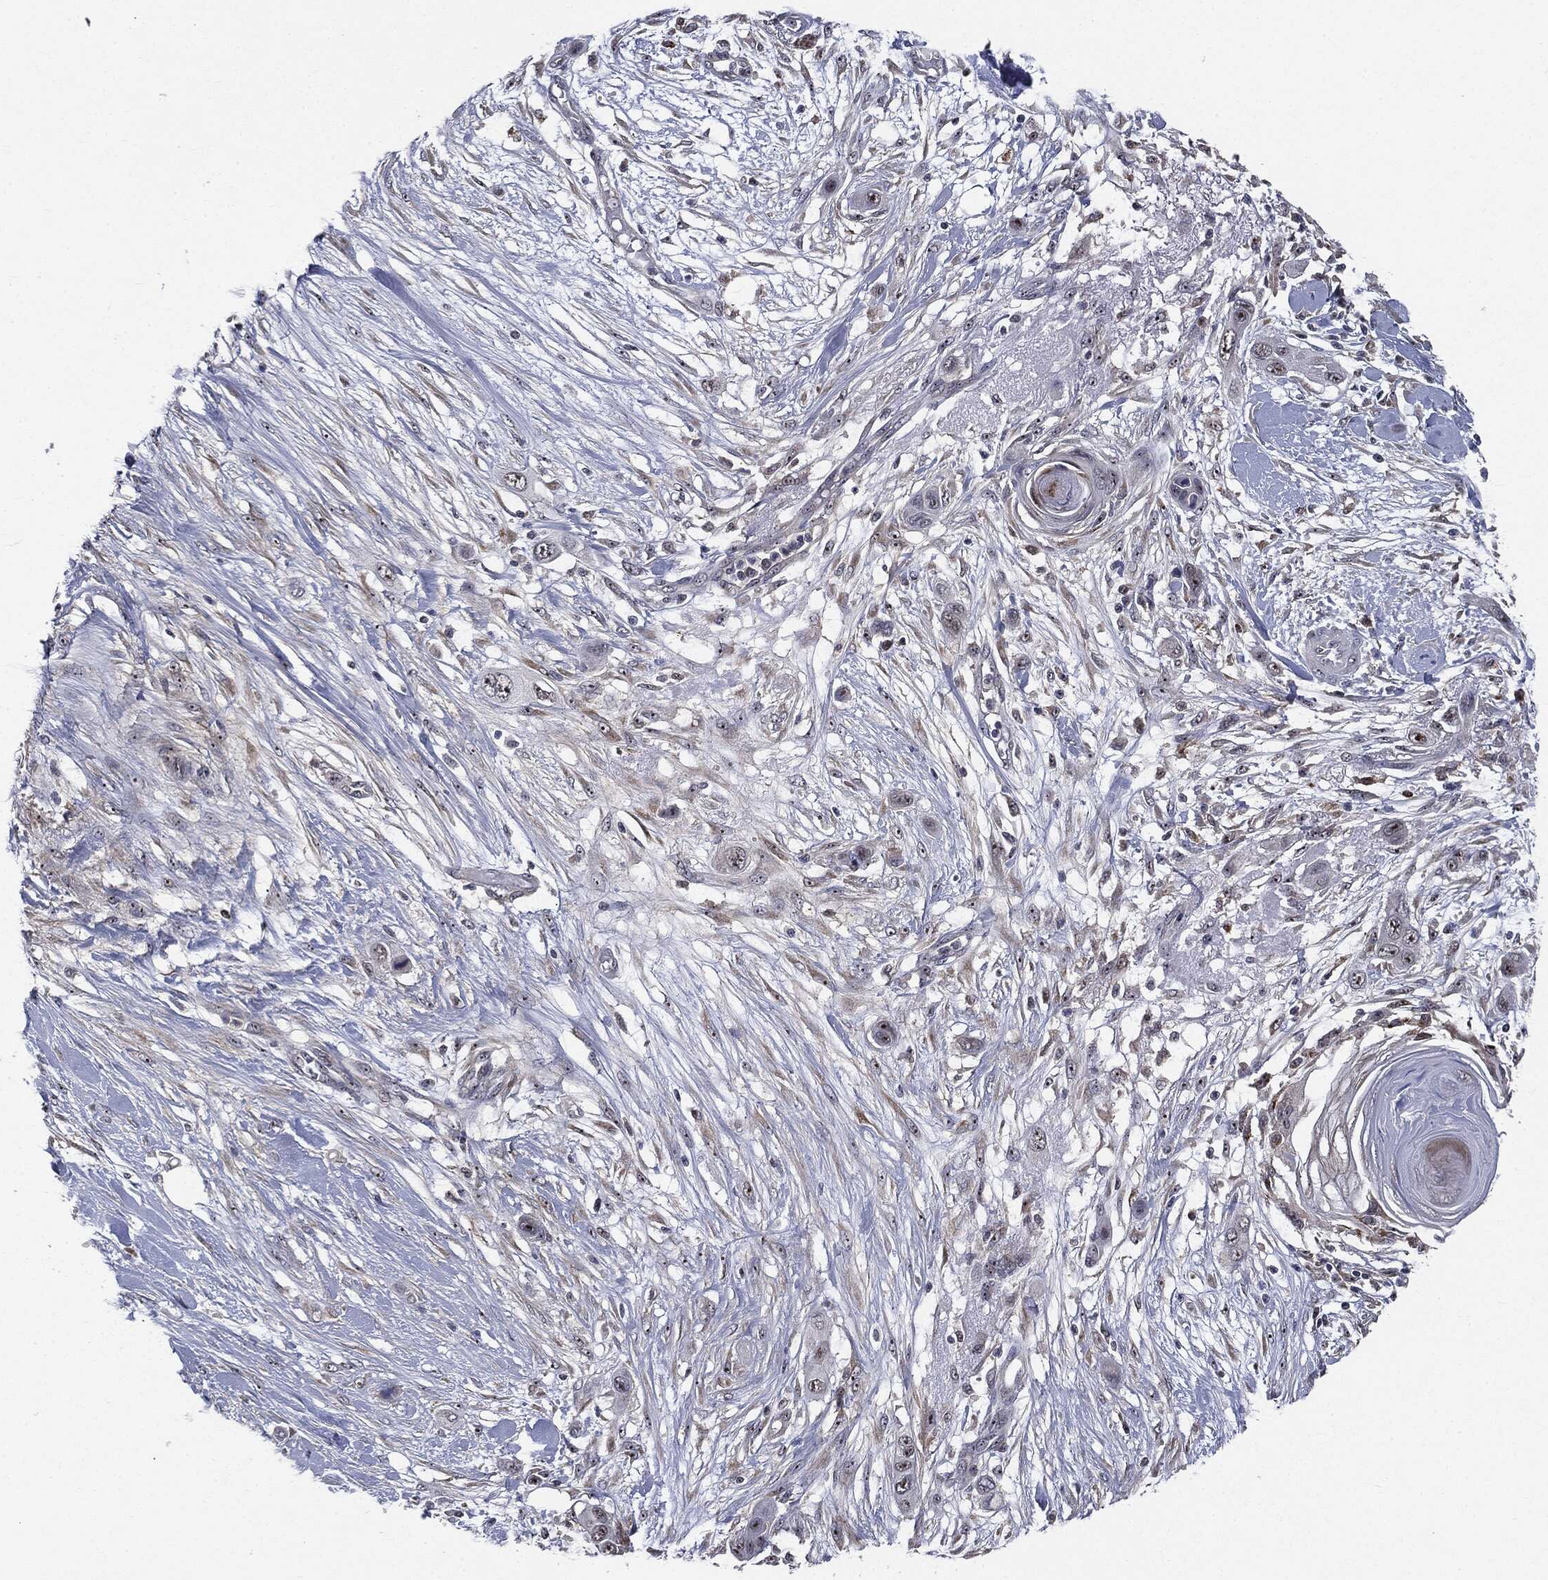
{"staining": {"intensity": "negative", "quantity": "none", "location": "none"}, "tissue": "skin cancer", "cell_type": "Tumor cells", "image_type": "cancer", "snomed": [{"axis": "morphology", "description": "Squamous cell carcinoma, NOS"}, {"axis": "topography", "description": "Skin"}], "caption": "Immunohistochemical staining of human skin cancer (squamous cell carcinoma) reveals no significant staining in tumor cells.", "gene": "TRMT1L", "patient": {"sex": "male", "age": 79}}